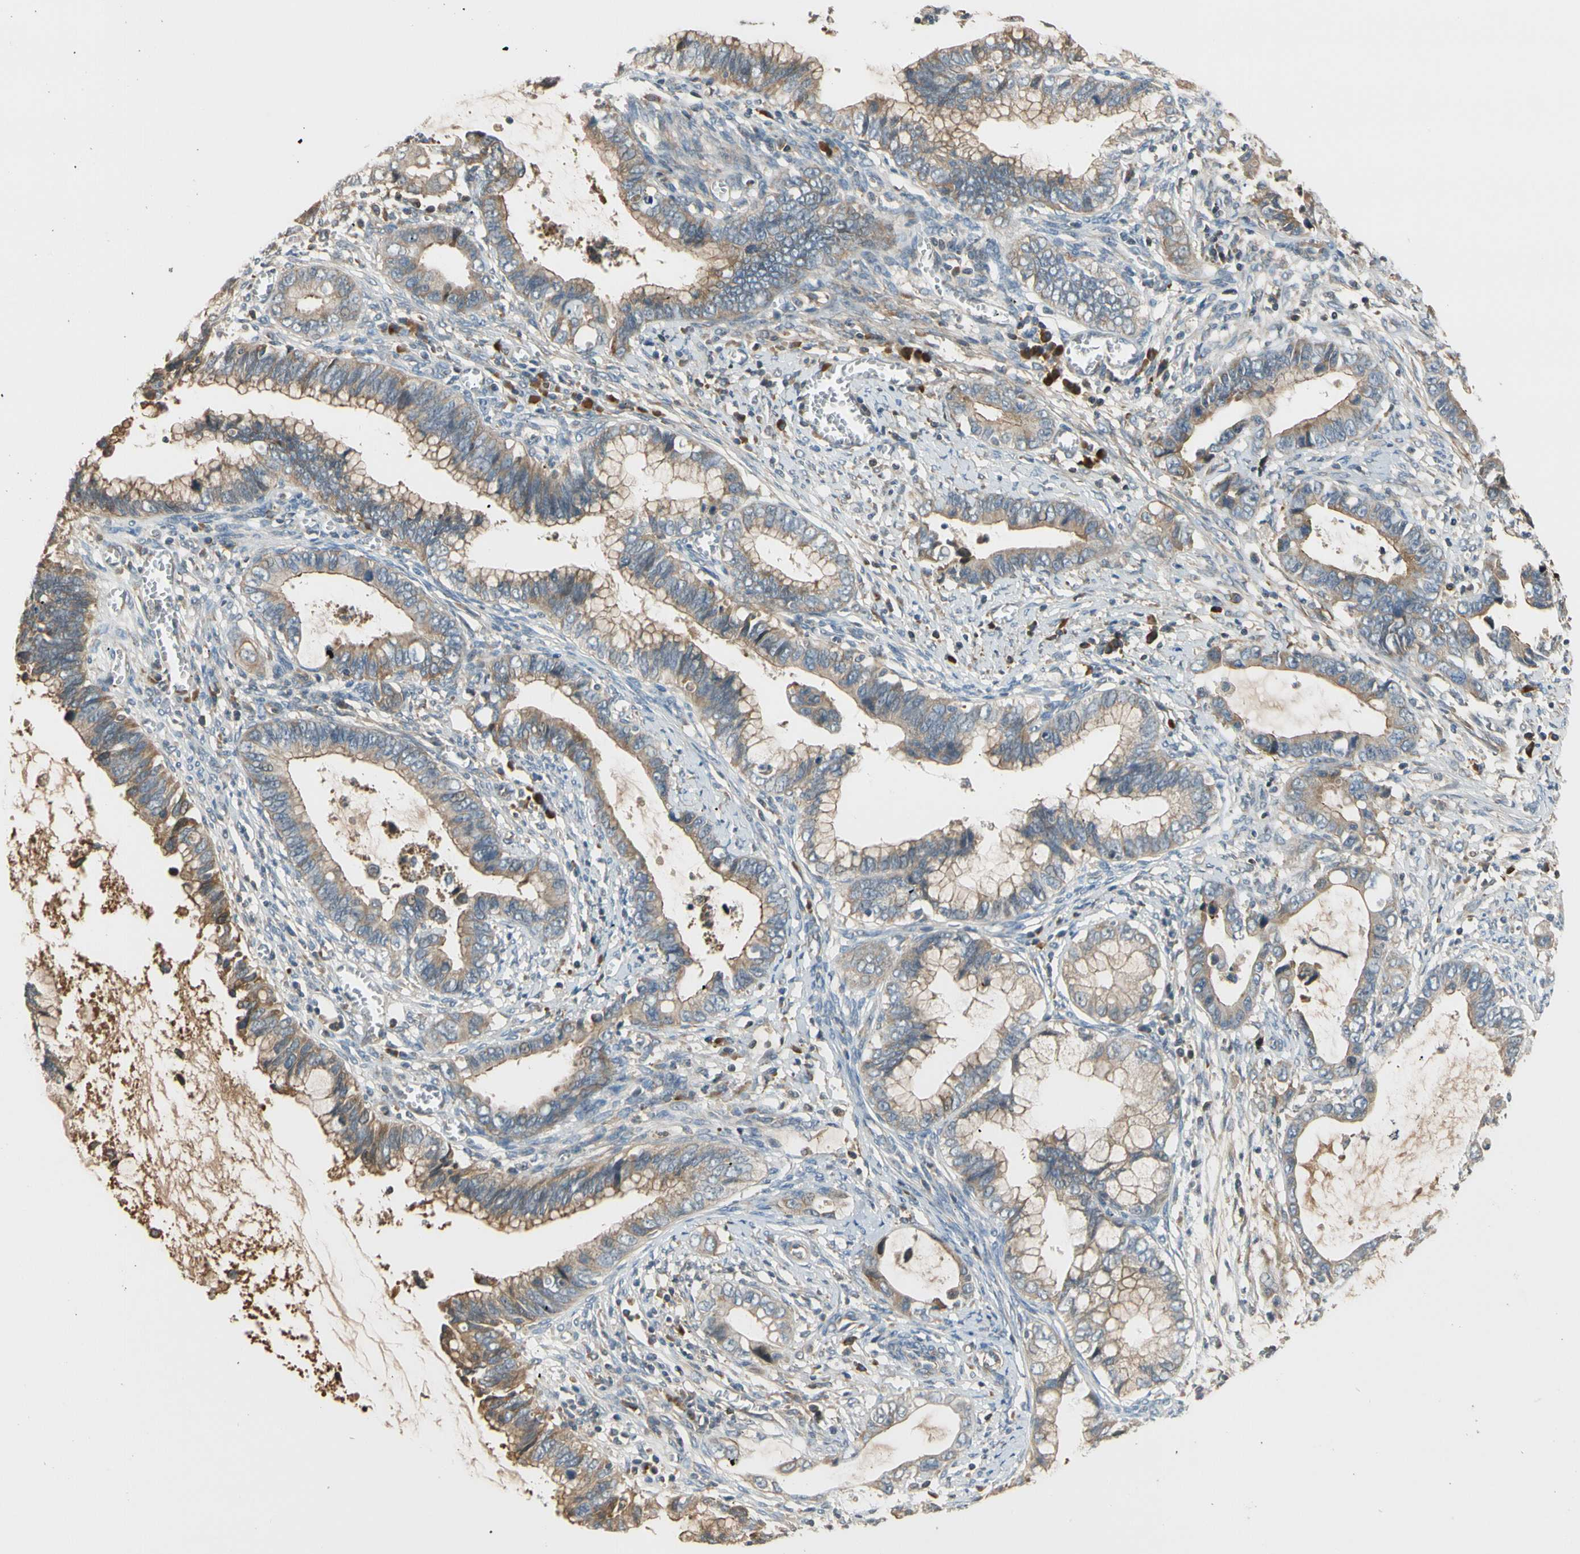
{"staining": {"intensity": "weak", "quantity": ">75%", "location": "cytoplasmic/membranous"}, "tissue": "cervical cancer", "cell_type": "Tumor cells", "image_type": "cancer", "snomed": [{"axis": "morphology", "description": "Adenocarcinoma, NOS"}, {"axis": "topography", "description": "Cervix"}], "caption": "An image of human cervical cancer (adenocarcinoma) stained for a protein reveals weak cytoplasmic/membranous brown staining in tumor cells.", "gene": "C4A", "patient": {"sex": "female", "age": 44}}